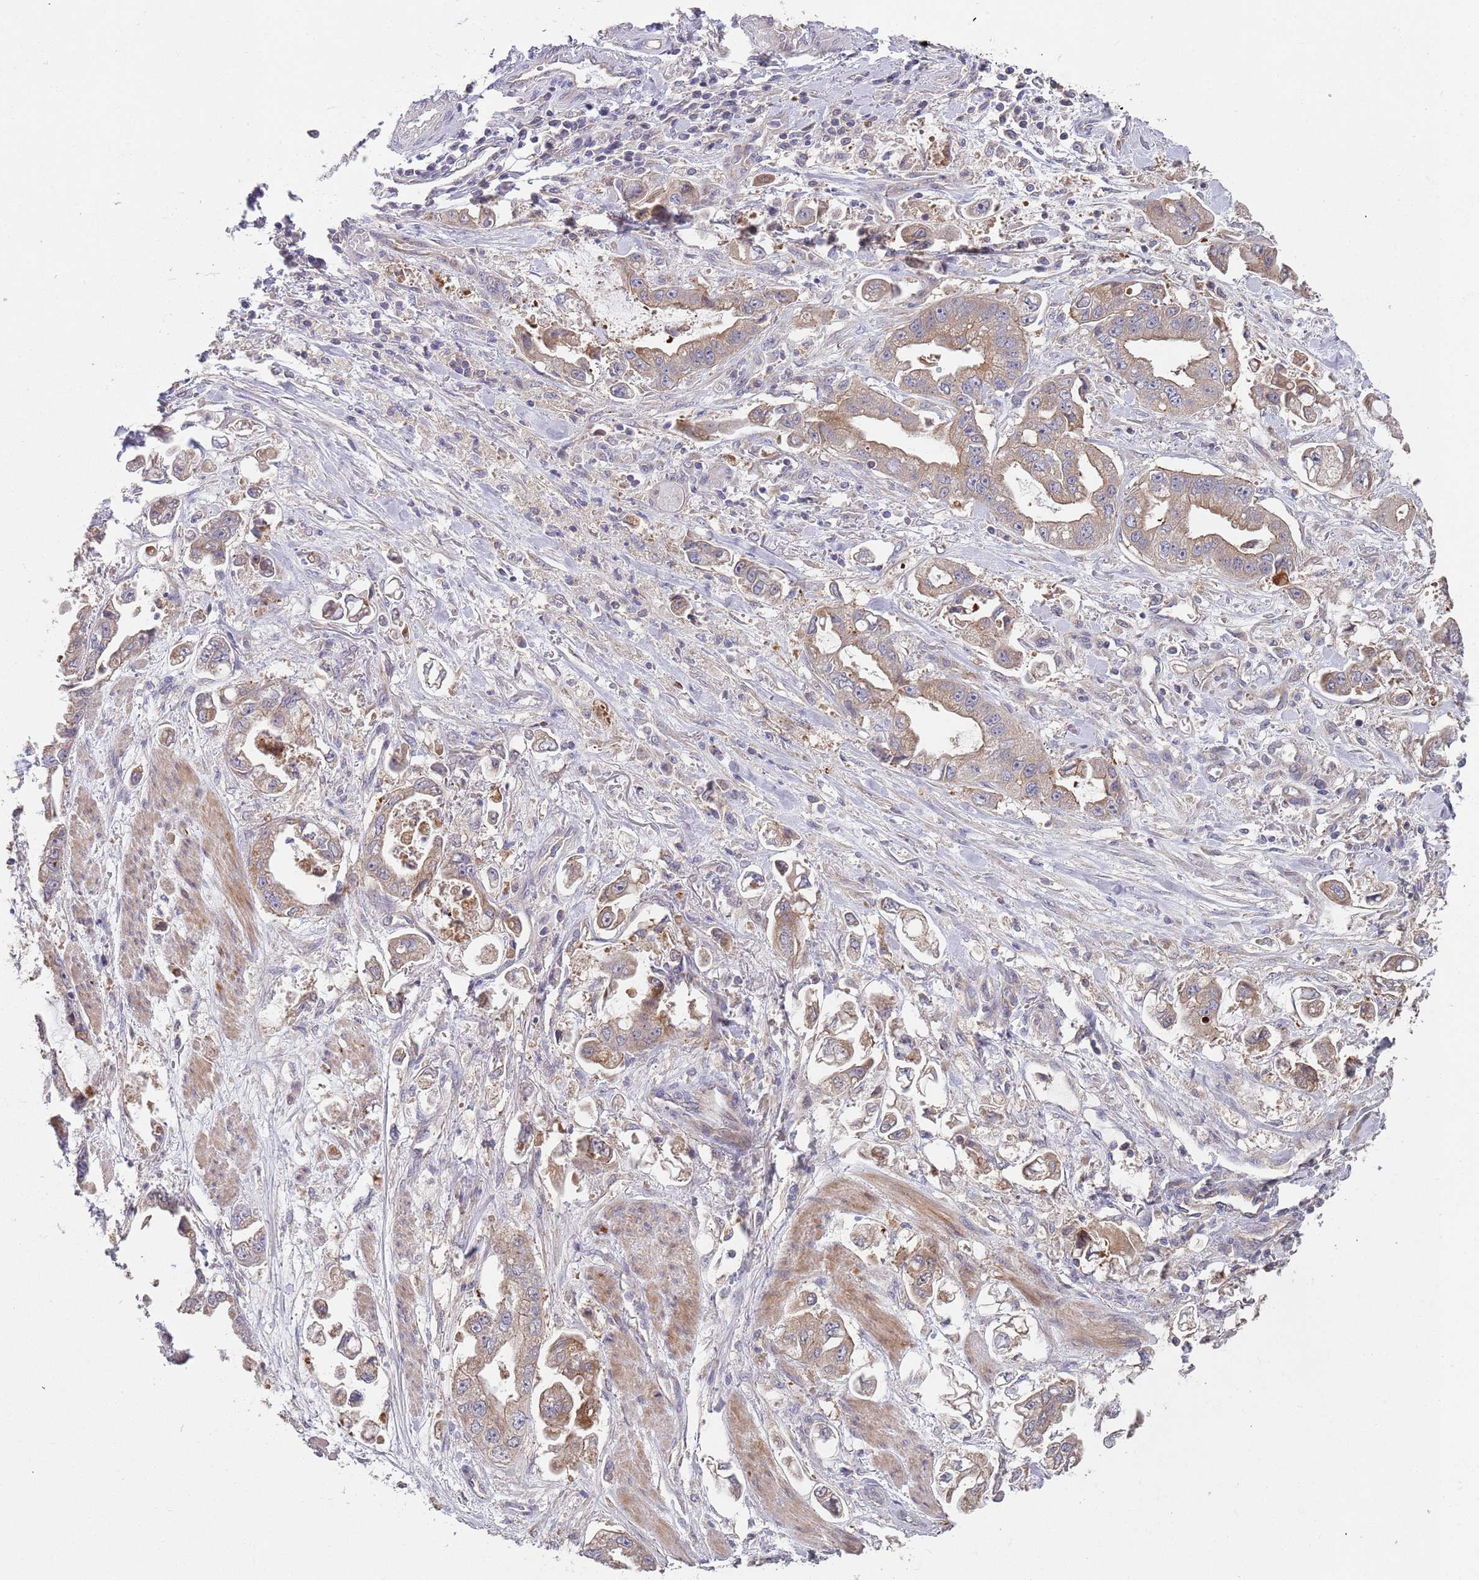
{"staining": {"intensity": "moderate", "quantity": "25%-75%", "location": "cytoplasmic/membranous"}, "tissue": "stomach cancer", "cell_type": "Tumor cells", "image_type": "cancer", "snomed": [{"axis": "morphology", "description": "Adenocarcinoma, NOS"}, {"axis": "topography", "description": "Stomach"}], "caption": "Moderate cytoplasmic/membranous positivity for a protein is present in approximately 25%-75% of tumor cells of stomach cancer using immunohistochemistry (IHC).", "gene": "ABCC10", "patient": {"sex": "male", "age": 62}}